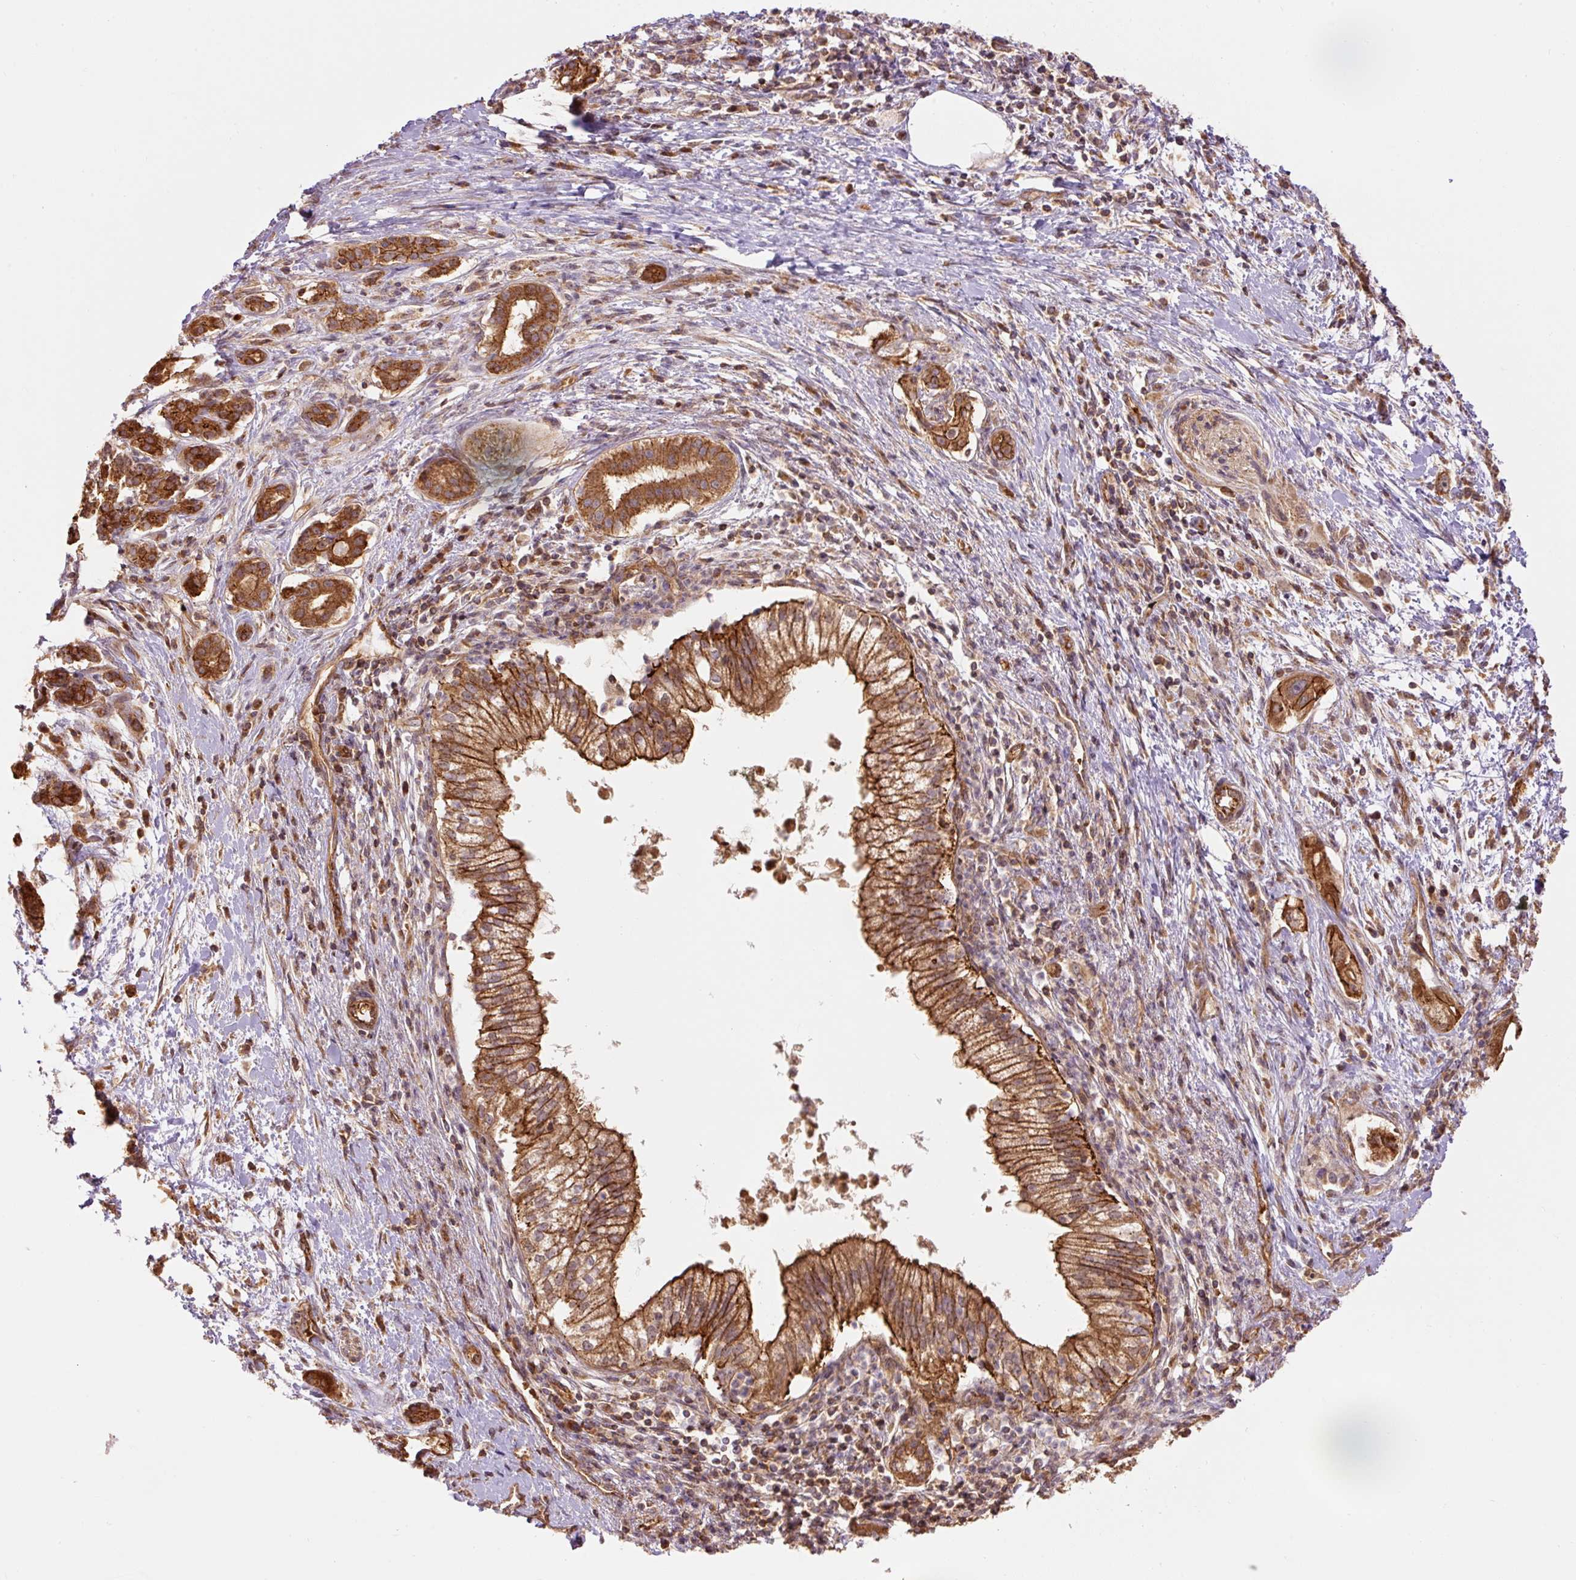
{"staining": {"intensity": "strong", "quantity": ">75%", "location": "cytoplasmic/membranous"}, "tissue": "pancreatic cancer", "cell_type": "Tumor cells", "image_type": "cancer", "snomed": [{"axis": "morphology", "description": "Adenocarcinoma, NOS"}, {"axis": "topography", "description": "Pancreas"}], "caption": "A photomicrograph showing strong cytoplasmic/membranous positivity in about >75% of tumor cells in pancreatic cancer (adenocarcinoma), as visualized by brown immunohistochemical staining.", "gene": "ADCY4", "patient": {"sex": "male", "age": 70}}